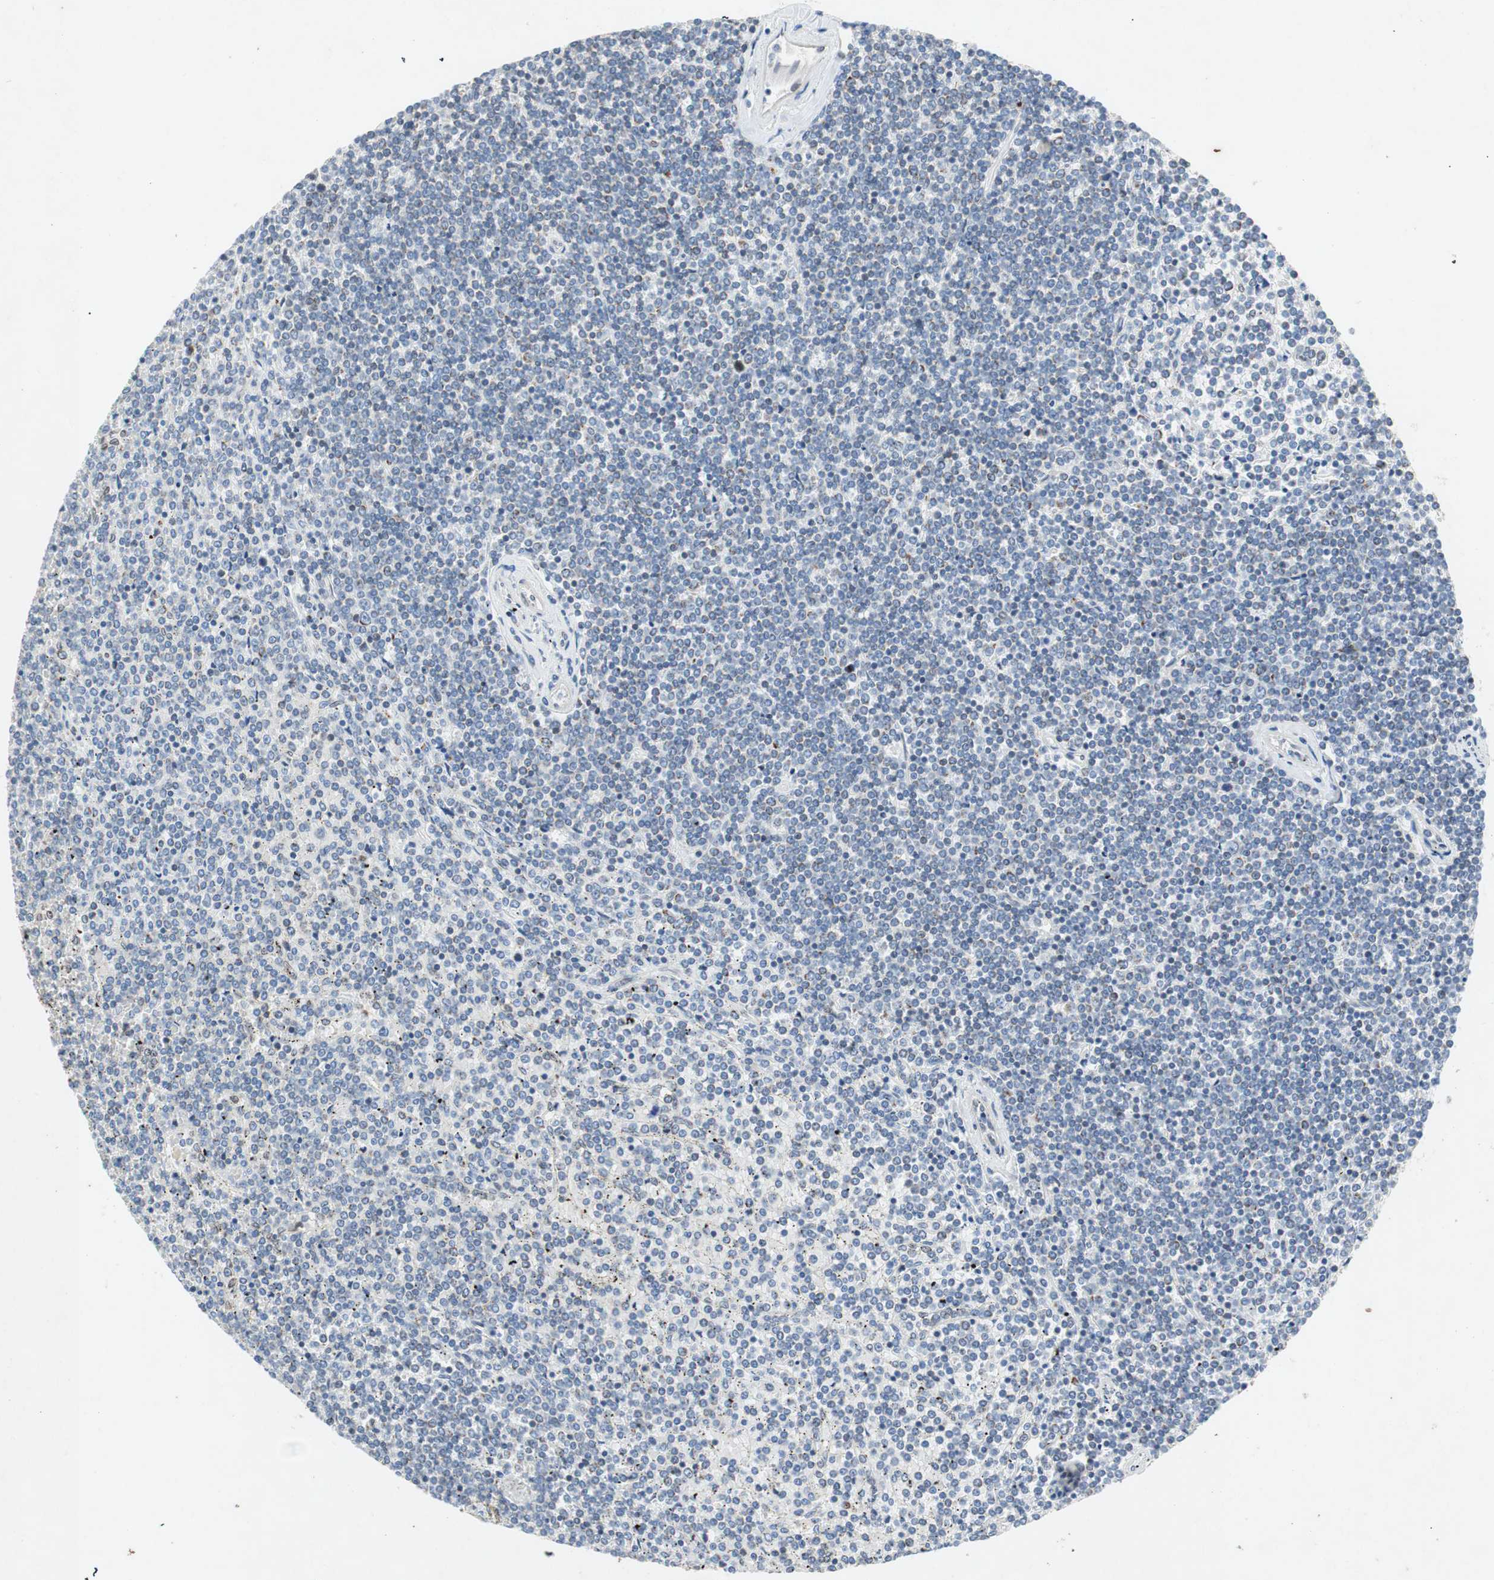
{"staining": {"intensity": "negative", "quantity": "none", "location": "none"}, "tissue": "lymphoma", "cell_type": "Tumor cells", "image_type": "cancer", "snomed": [{"axis": "morphology", "description": "Malignant lymphoma, non-Hodgkin's type, Low grade"}, {"axis": "topography", "description": "Spleen"}], "caption": "The micrograph shows no staining of tumor cells in malignant lymphoma, non-Hodgkin's type (low-grade). The staining was performed using DAB to visualize the protein expression in brown, while the nuclei were stained in blue with hematoxylin (Magnification: 20x).", "gene": "ARNT2", "patient": {"sex": "female", "age": 19}}